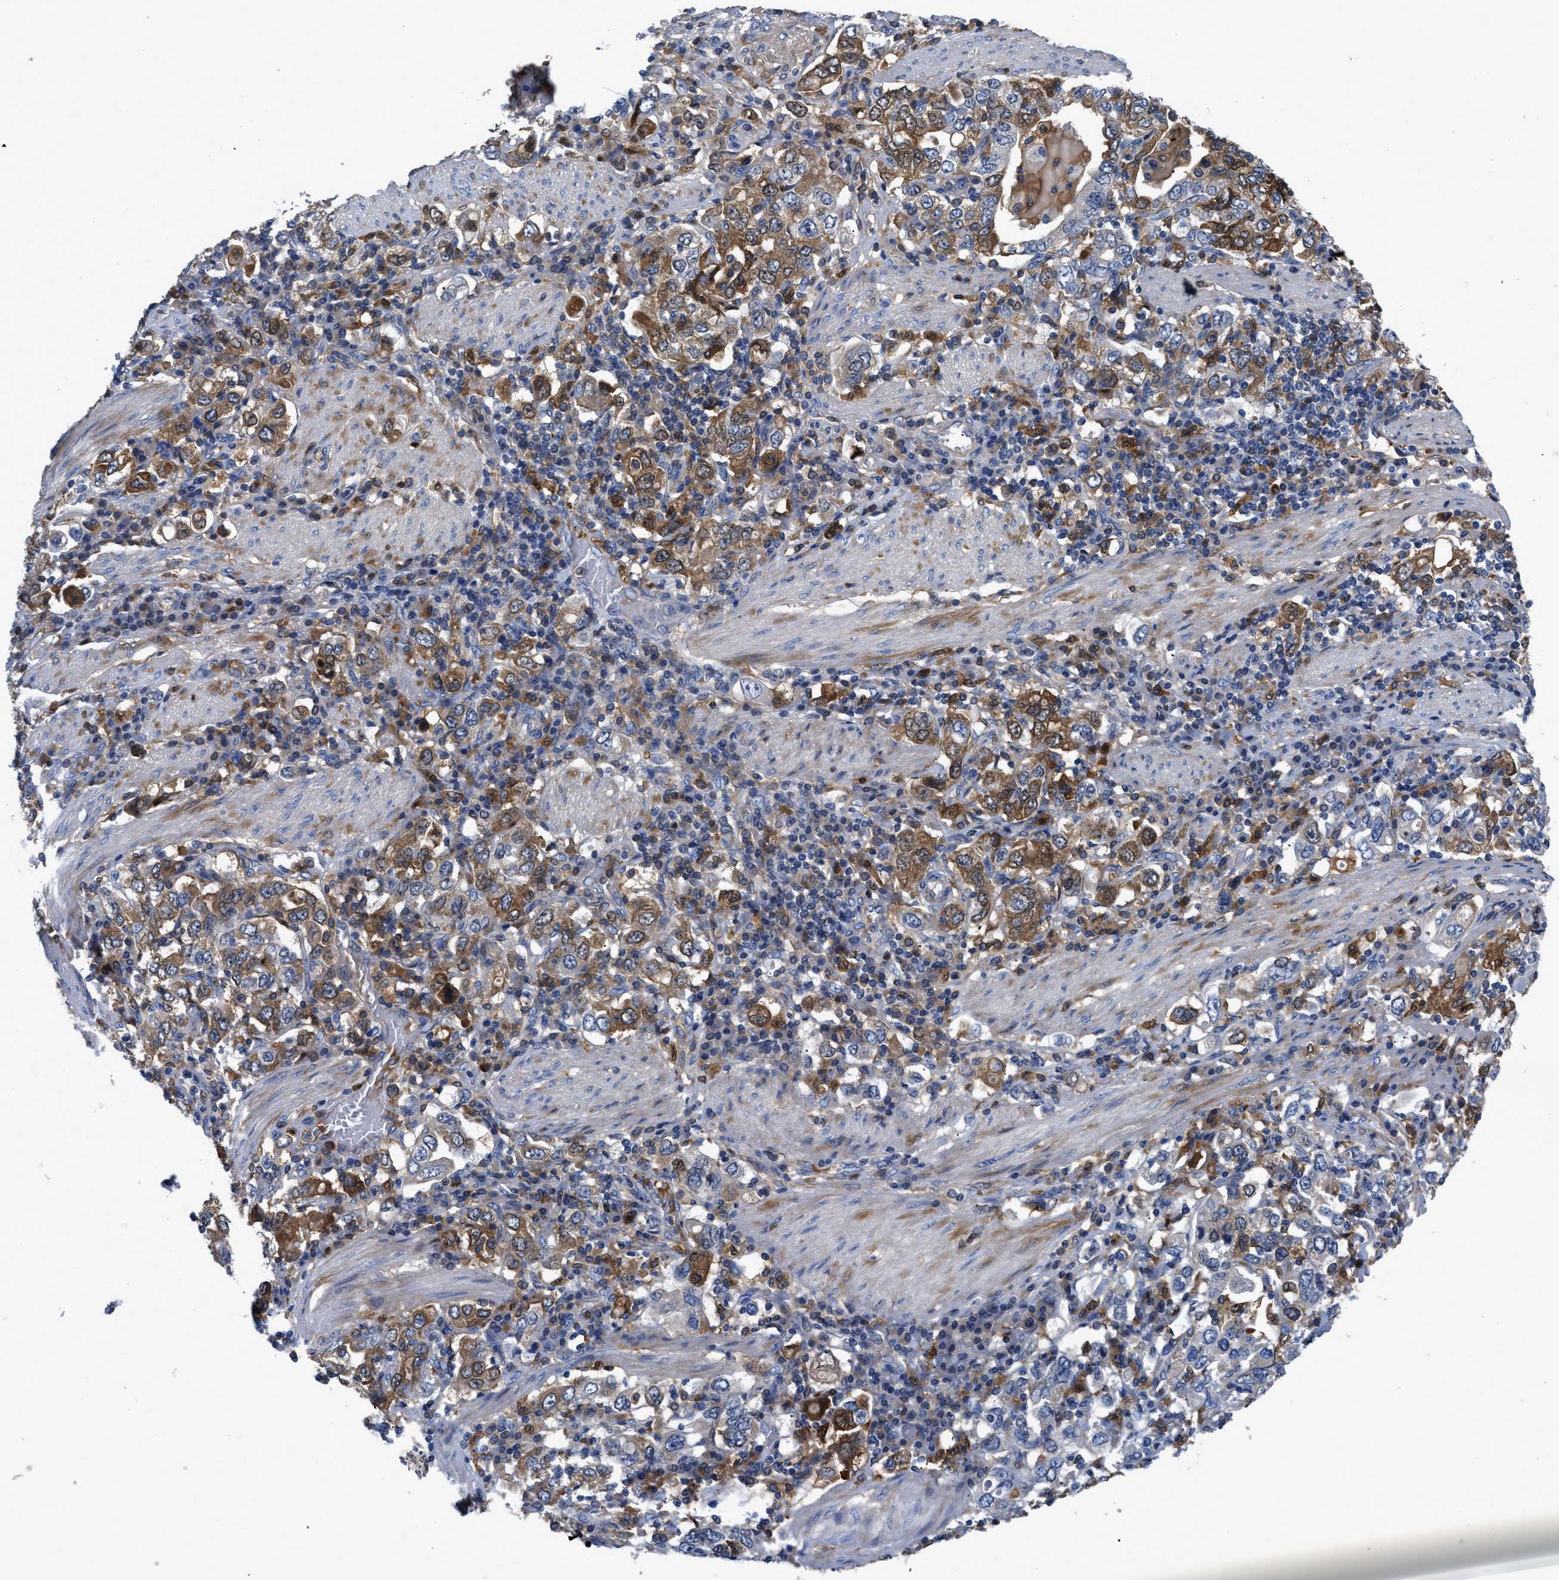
{"staining": {"intensity": "moderate", "quantity": ">75%", "location": "cytoplasmic/membranous"}, "tissue": "stomach cancer", "cell_type": "Tumor cells", "image_type": "cancer", "snomed": [{"axis": "morphology", "description": "Adenocarcinoma, NOS"}, {"axis": "topography", "description": "Stomach, upper"}], "caption": "DAB immunohistochemical staining of stomach adenocarcinoma exhibits moderate cytoplasmic/membranous protein positivity in about >75% of tumor cells.", "gene": "SERPINA6", "patient": {"sex": "male", "age": 62}}